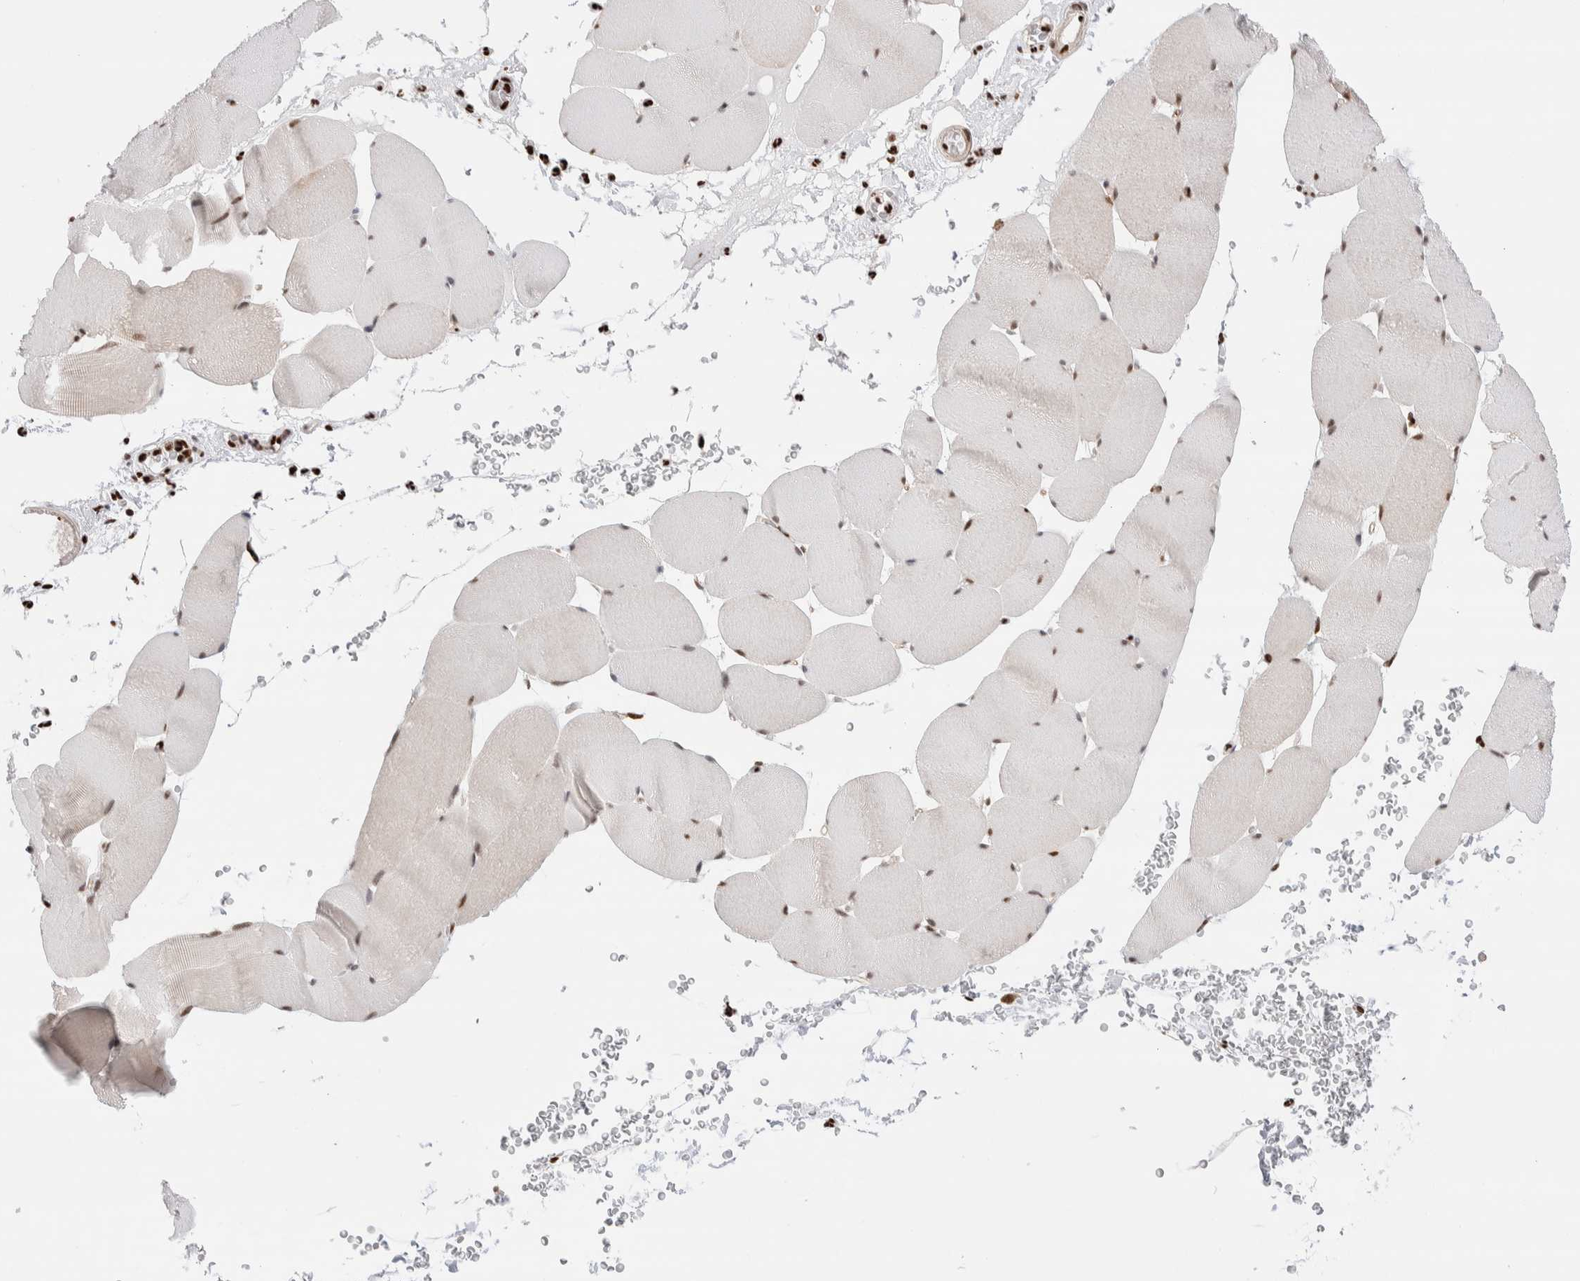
{"staining": {"intensity": "strong", "quantity": "25%-75%", "location": "nuclear"}, "tissue": "skeletal muscle", "cell_type": "Myocytes", "image_type": "normal", "snomed": [{"axis": "morphology", "description": "Normal tissue, NOS"}, {"axis": "topography", "description": "Skeletal muscle"}], "caption": "Skeletal muscle stained with DAB (3,3'-diaminobenzidine) IHC shows high levels of strong nuclear staining in approximately 25%-75% of myocytes. The protein of interest is shown in brown color, while the nuclei are stained blue.", "gene": "C17orf49", "patient": {"sex": "male", "age": 62}}